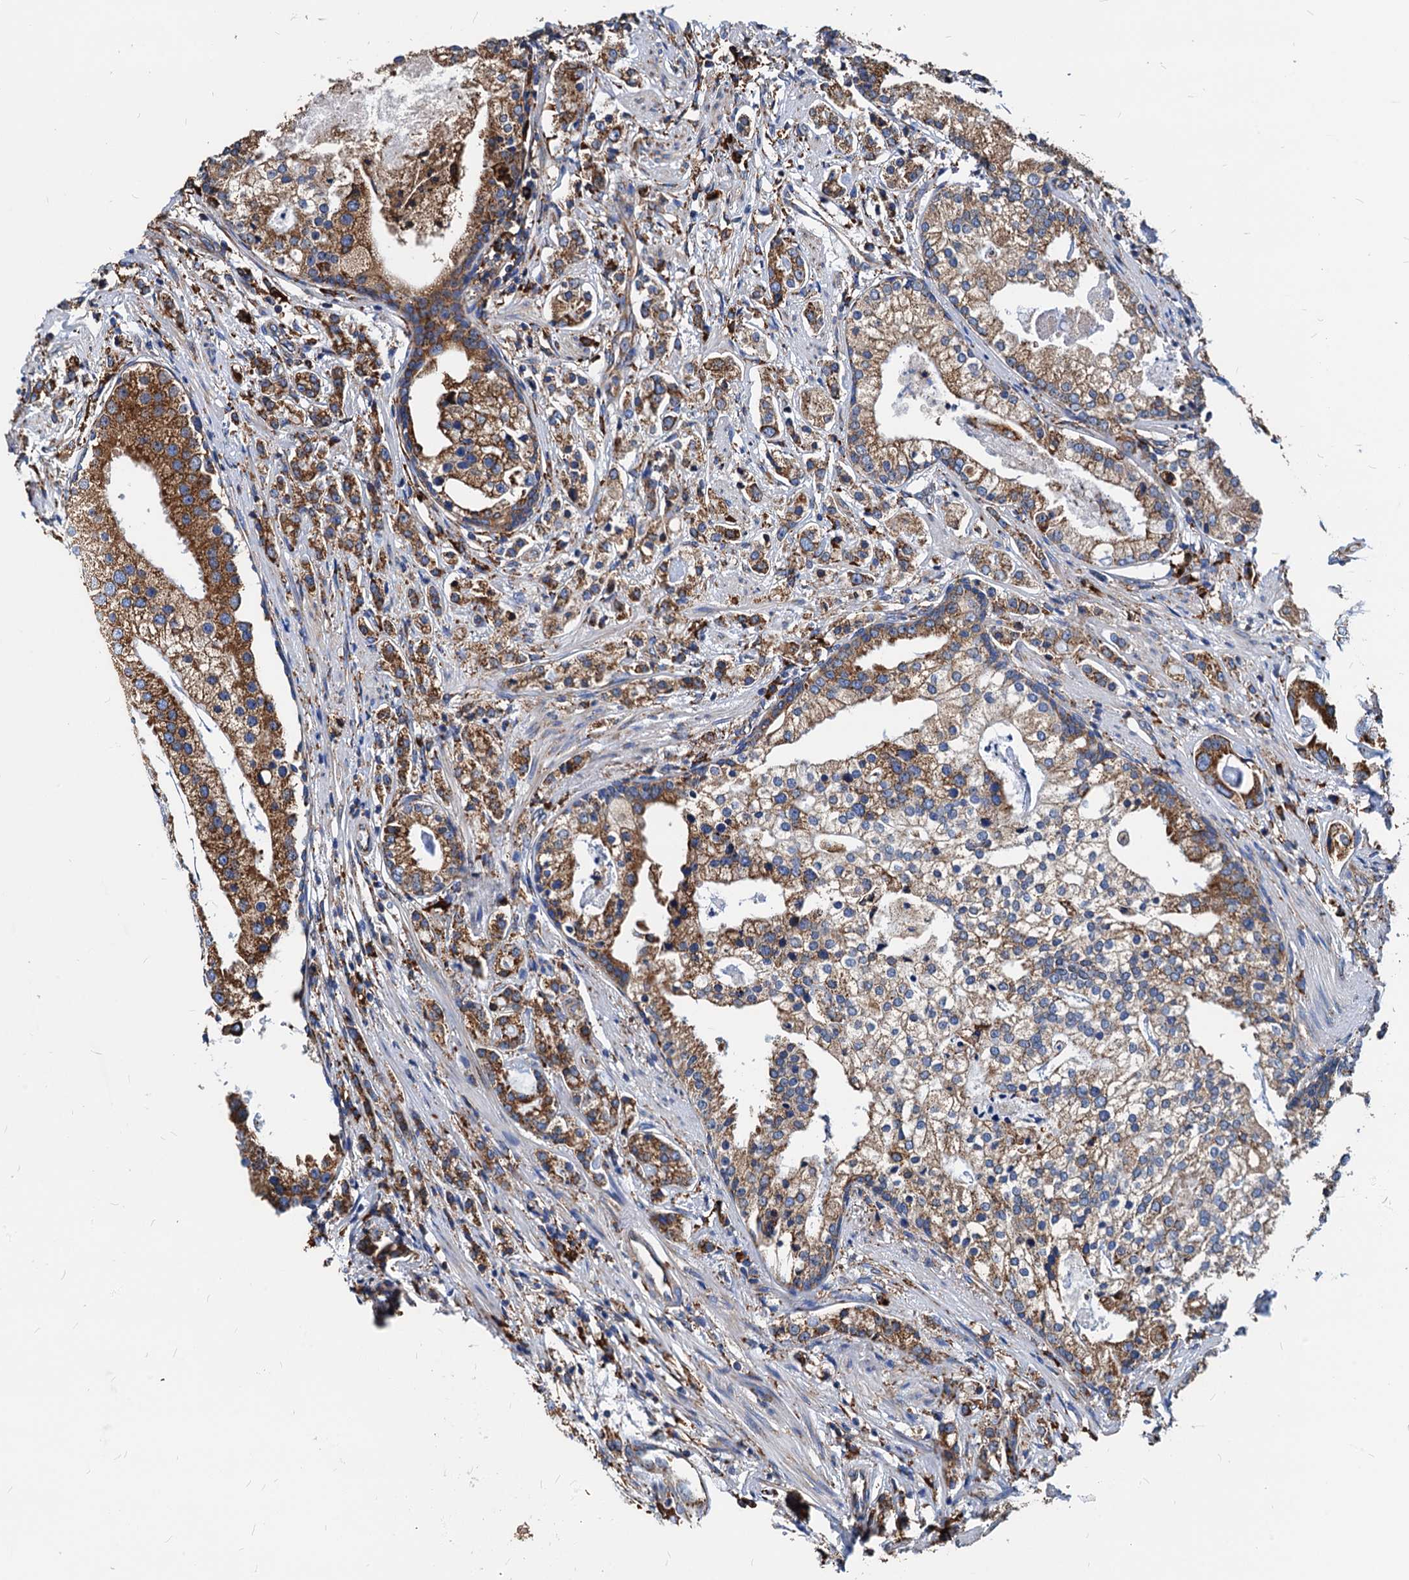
{"staining": {"intensity": "moderate", "quantity": ">75%", "location": "cytoplasmic/membranous"}, "tissue": "prostate cancer", "cell_type": "Tumor cells", "image_type": "cancer", "snomed": [{"axis": "morphology", "description": "Adenocarcinoma, High grade"}, {"axis": "topography", "description": "Prostate"}], "caption": "DAB immunohistochemical staining of prostate cancer reveals moderate cytoplasmic/membranous protein positivity in approximately >75% of tumor cells.", "gene": "HSPA5", "patient": {"sex": "male", "age": 69}}